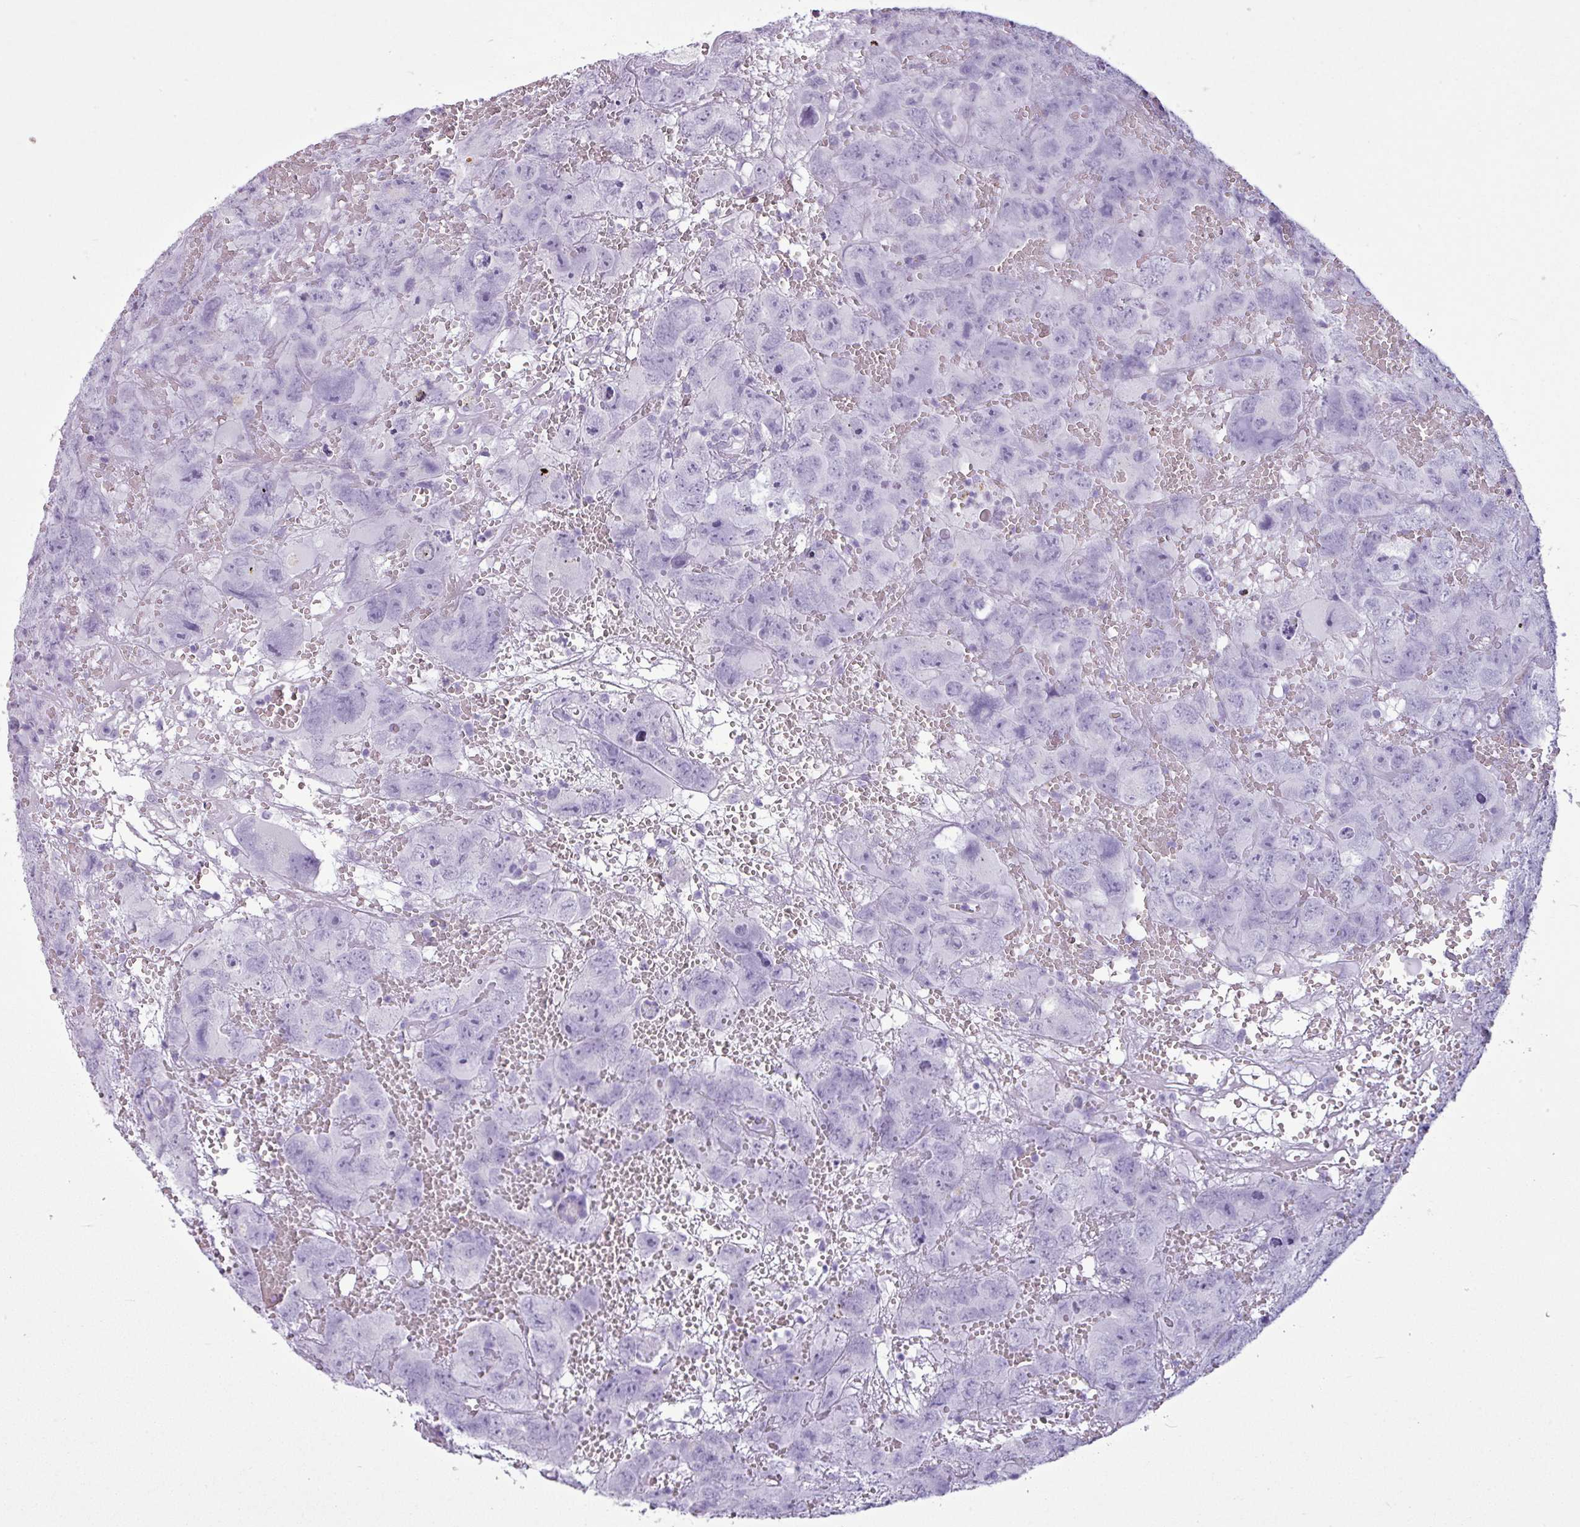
{"staining": {"intensity": "negative", "quantity": "none", "location": "none"}, "tissue": "testis cancer", "cell_type": "Tumor cells", "image_type": "cancer", "snomed": [{"axis": "morphology", "description": "Carcinoma, Embryonal, NOS"}, {"axis": "topography", "description": "Testis"}], "caption": "This is a micrograph of IHC staining of testis embryonal carcinoma, which shows no expression in tumor cells.", "gene": "AMY1B", "patient": {"sex": "male", "age": 45}}